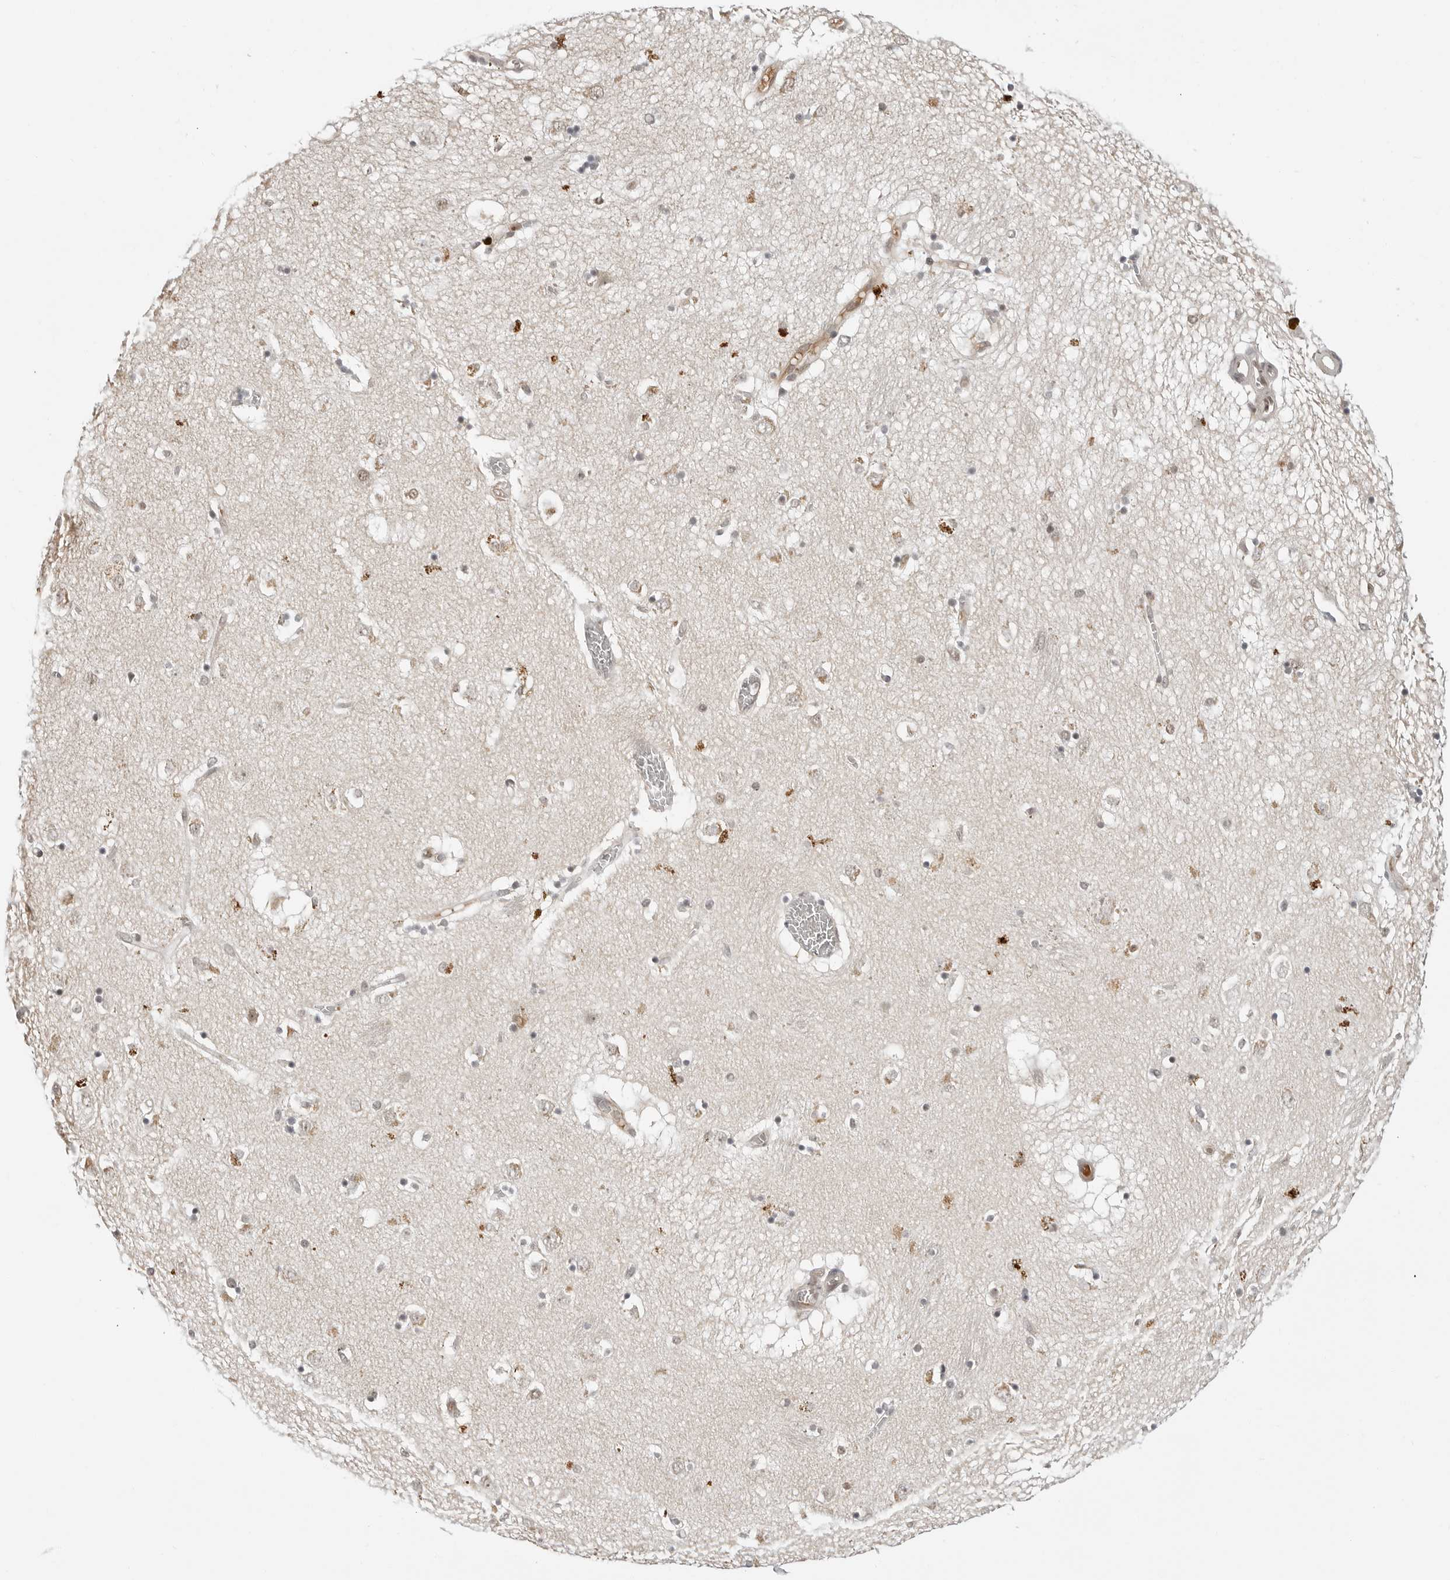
{"staining": {"intensity": "weak", "quantity": "<25%", "location": "cytoplasmic/membranous"}, "tissue": "caudate", "cell_type": "Glial cells", "image_type": "normal", "snomed": [{"axis": "morphology", "description": "Normal tissue, NOS"}, {"axis": "topography", "description": "Lateral ventricle wall"}], "caption": "Glial cells are negative for brown protein staining in normal caudate. Brightfield microscopy of immunohistochemistry stained with DAB (3,3'-diaminobenzidine) (brown) and hematoxylin (blue), captured at high magnification.", "gene": "C8orf33", "patient": {"sex": "male", "age": 70}}